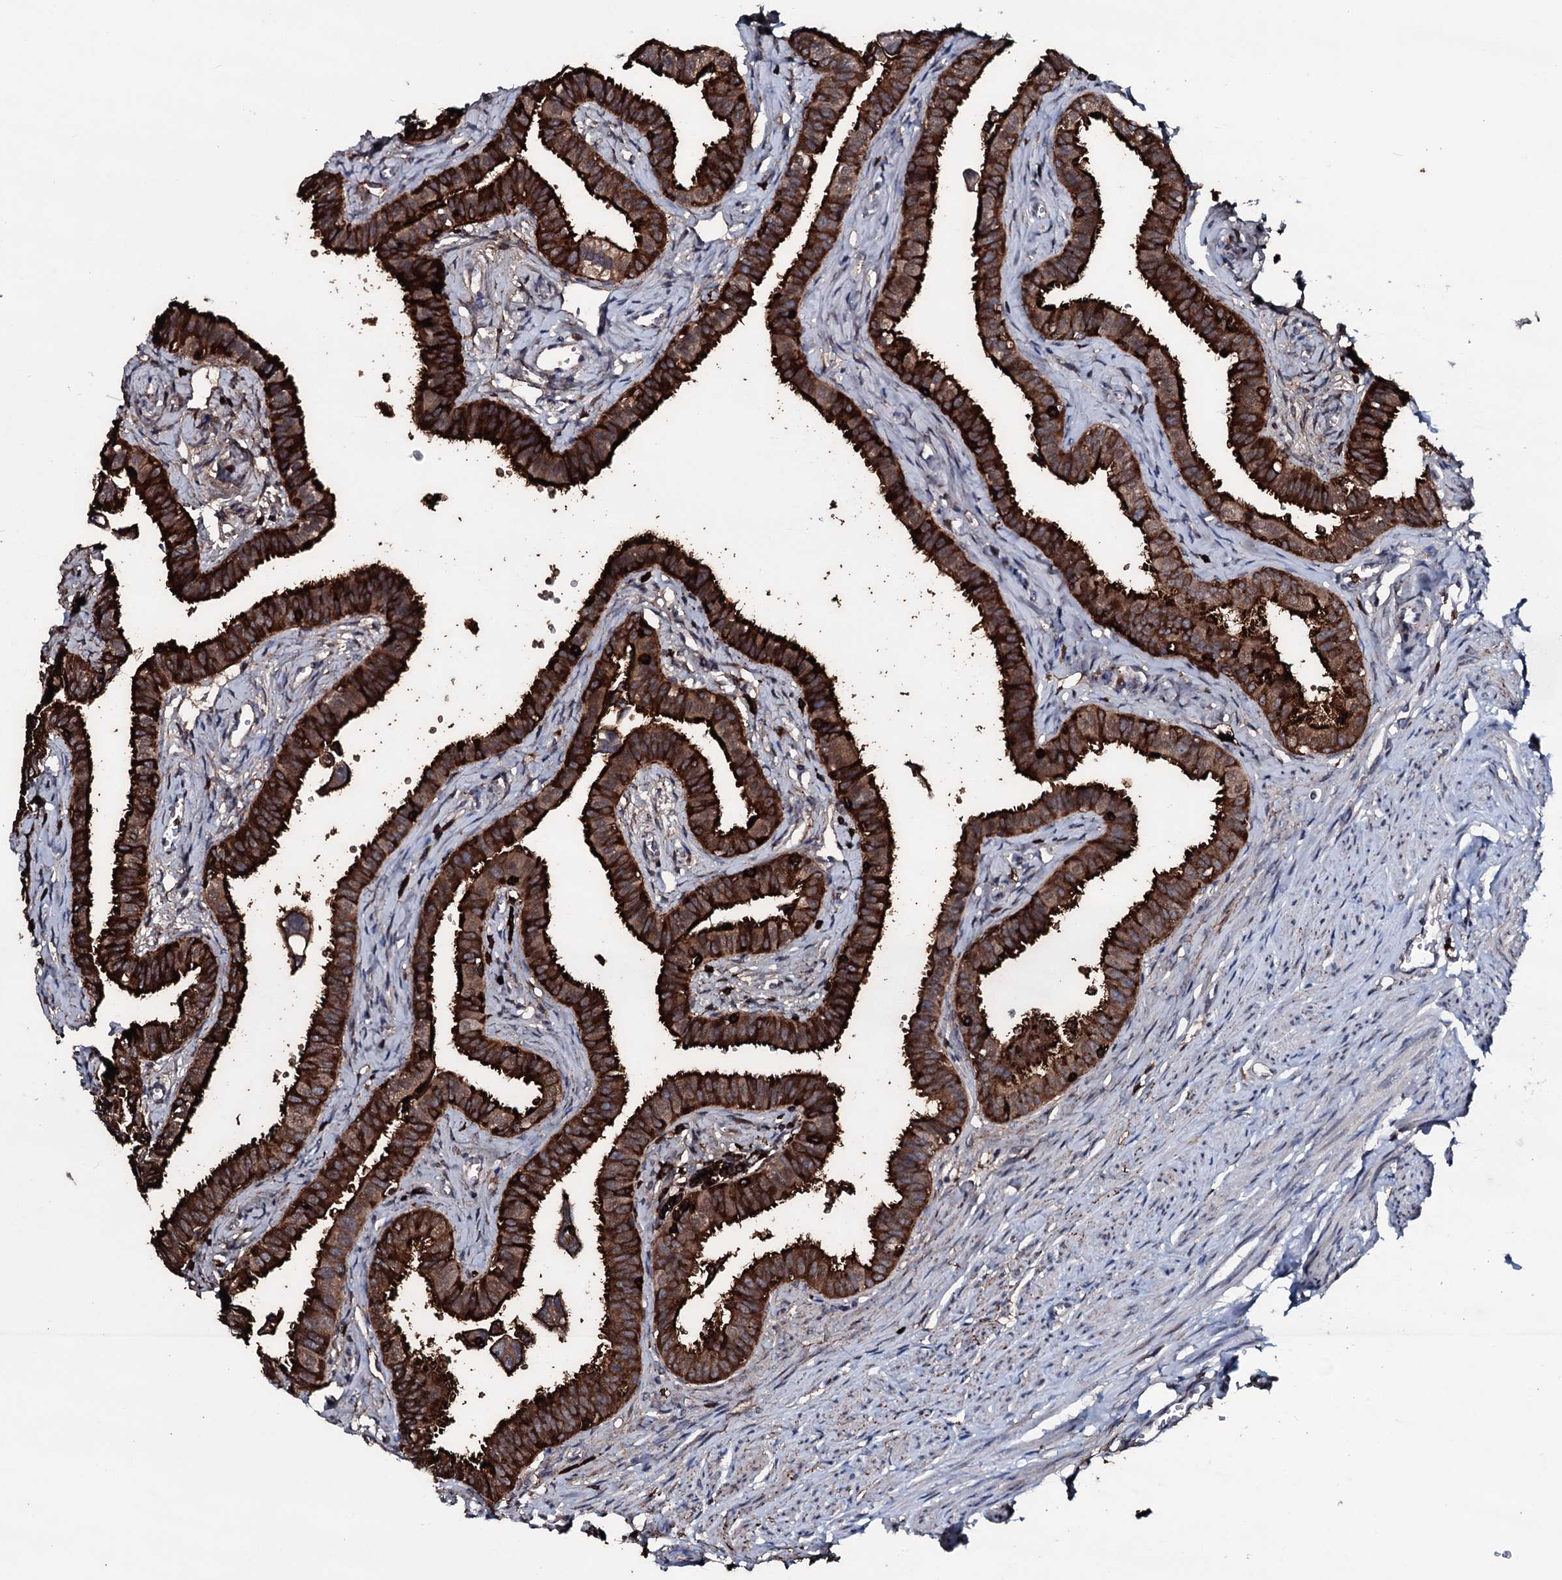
{"staining": {"intensity": "strong", "quantity": ">75%", "location": "cytoplasmic/membranous"}, "tissue": "fallopian tube", "cell_type": "Glandular cells", "image_type": "normal", "snomed": [{"axis": "morphology", "description": "Normal tissue, NOS"}, {"axis": "morphology", "description": "Carcinoma, NOS"}, {"axis": "topography", "description": "Fallopian tube"}, {"axis": "topography", "description": "Ovary"}], "caption": "Protein staining demonstrates strong cytoplasmic/membranous positivity in about >75% of glandular cells in unremarkable fallopian tube.", "gene": "OGFOD2", "patient": {"sex": "female", "age": 59}}